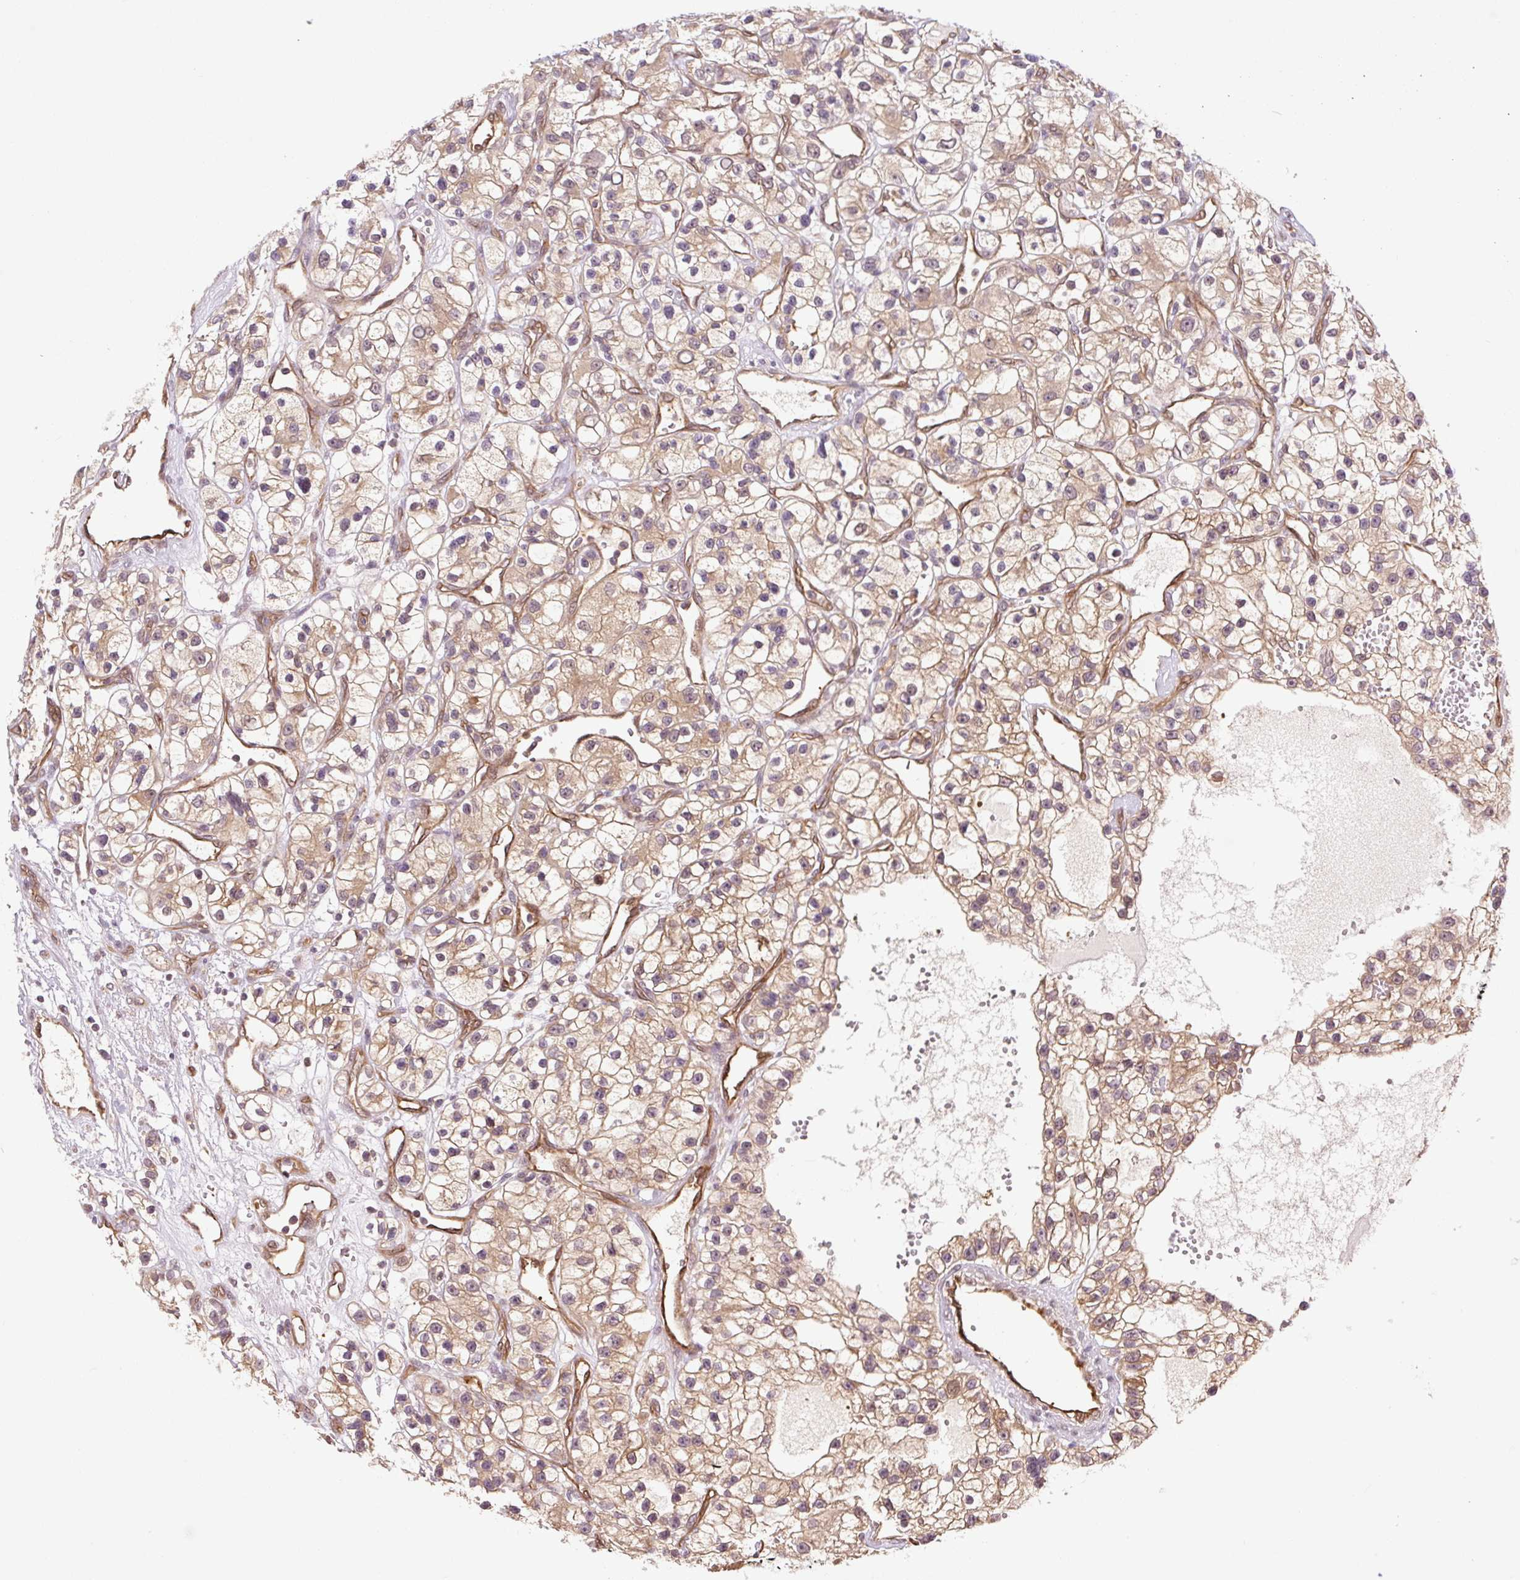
{"staining": {"intensity": "moderate", "quantity": "25%-75%", "location": "cytoplasmic/membranous"}, "tissue": "renal cancer", "cell_type": "Tumor cells", "image_type": "cancer", "snomed": [{"axis": "morphology", "description": "Adenocarcinoma, NOS"}, {"axis": "topography", "description": "Kidney"}], "caption": "IHC photomicrograph of neoplastic tissue: renal adenocarcinoma stained using immunohistochemistry exhibits medium levels of moderate protein expression localized specifically in the cytoplasmic/membranous of tumor cells, appearing as a cytoplasmic/membranous brown color.", "gene": "TPT1", "patient": {"sex": "female", "age": 57}}